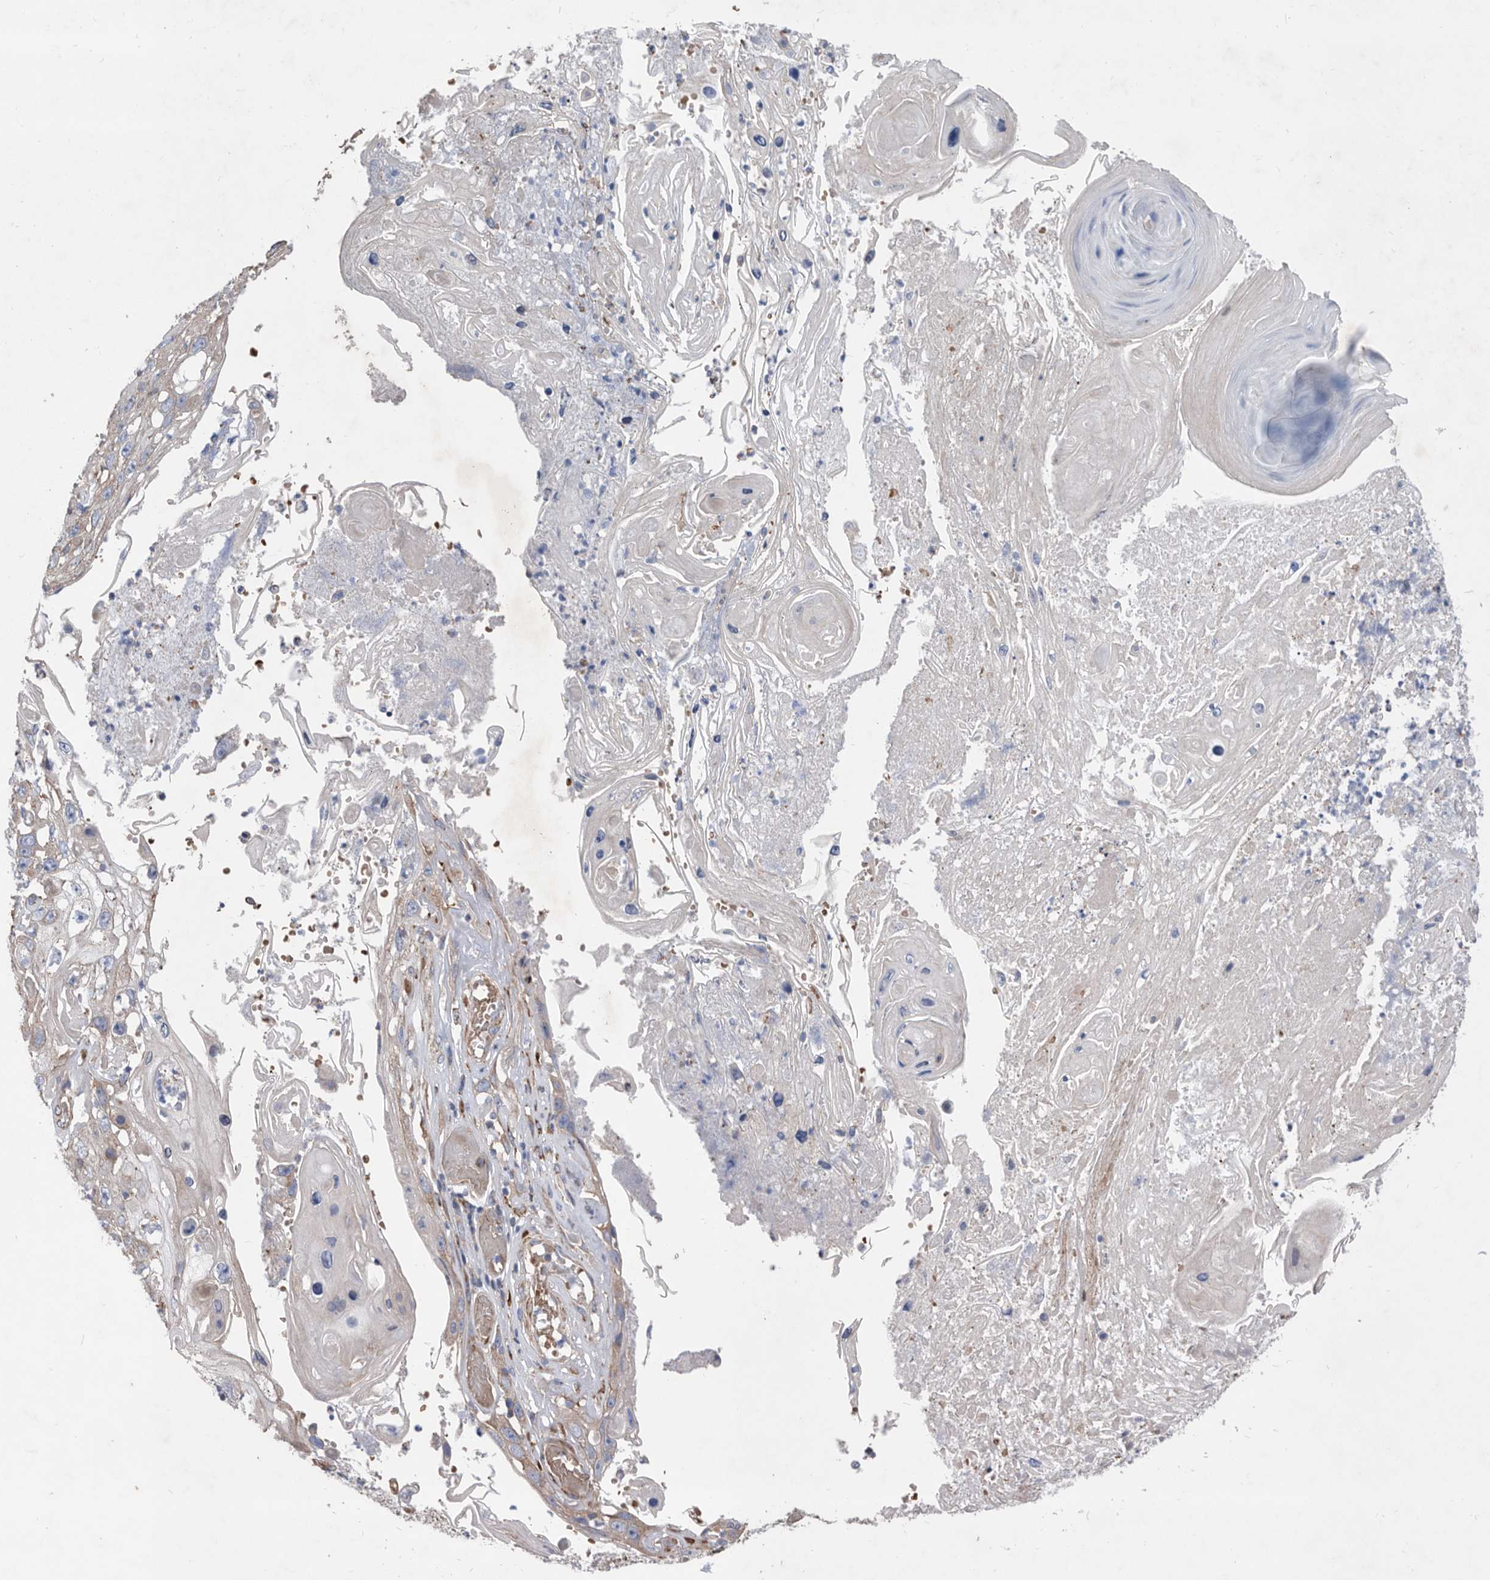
{"staining": {"intensity": "negative", "quantity": "none", "location": "none"}, "tissue": "skin cancer", "cell_type": "Tumor cells", "image_type": "cancer", "snomed": [{"axis": "morphology", "description": "Squamous cell carcinoma, NOS"}, {"axis": "topography", "description": "Skin"}], "caption": "IHC image of skin cancer stained for a protein (brown), which displays no staining in tumor cells.", "gene": "ATP13A3", "patient": {"sex": "male", "age": 55}}